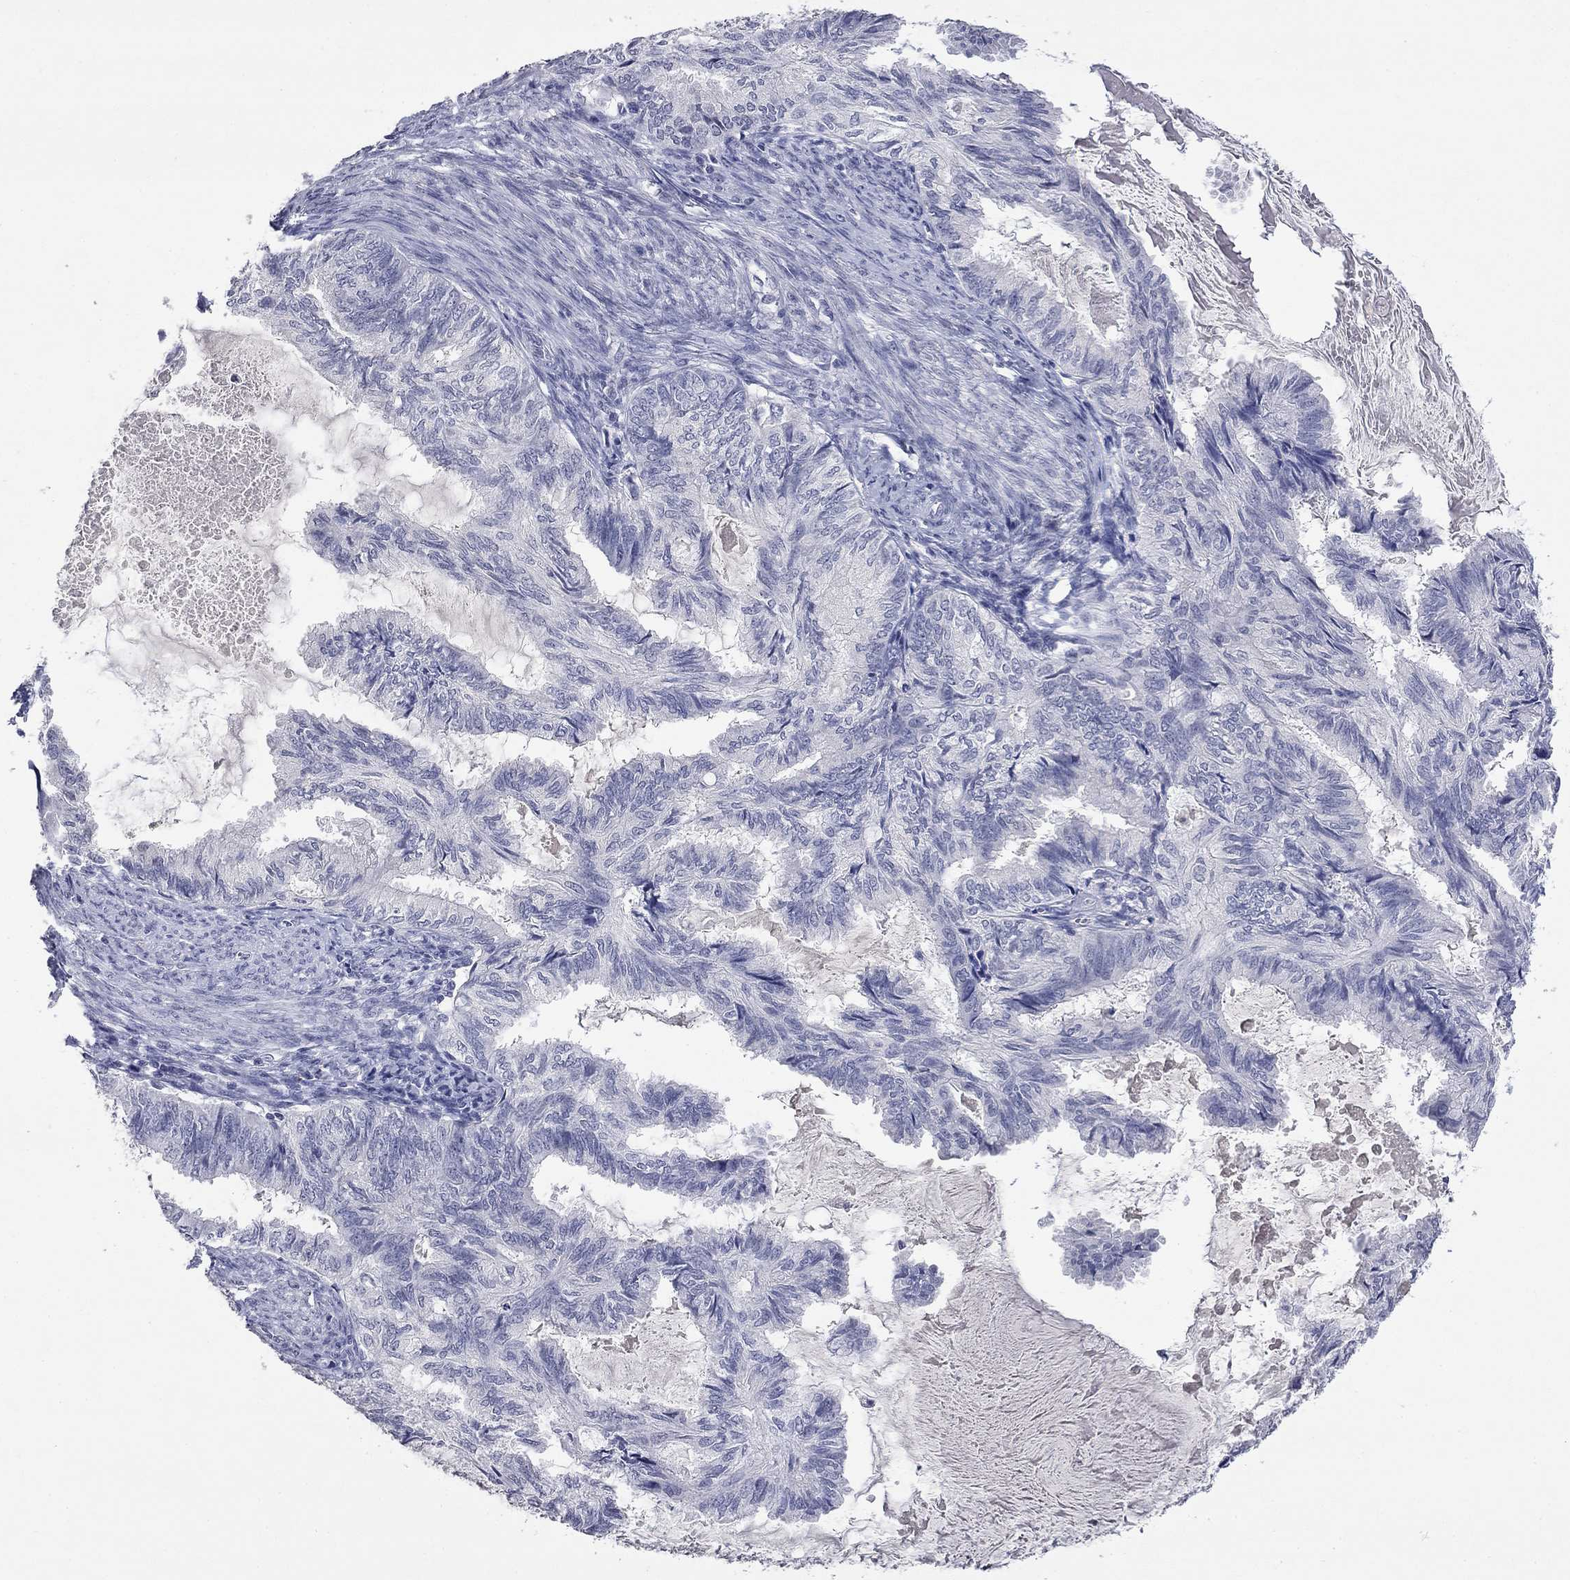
{"staining": {"intensity": "negative", "quantity": "none", "location": "none"}, "tissue": "endometrial cancer", "cell_type": "Tumor cells", "image_type": "cancer", "snomed": [{"axis": "morphology", "description": "Adenocarcinoma, NOS"}, {"axis": "topography", "description": "Endometrium"}], "caption": "Immunohistochemistry (IHC) of human adenocarcinoma (endometrial) reveals no positivity in tumor cells.", "gene": "SLC51A", "patient": {"sex": "female", "age": 86}}